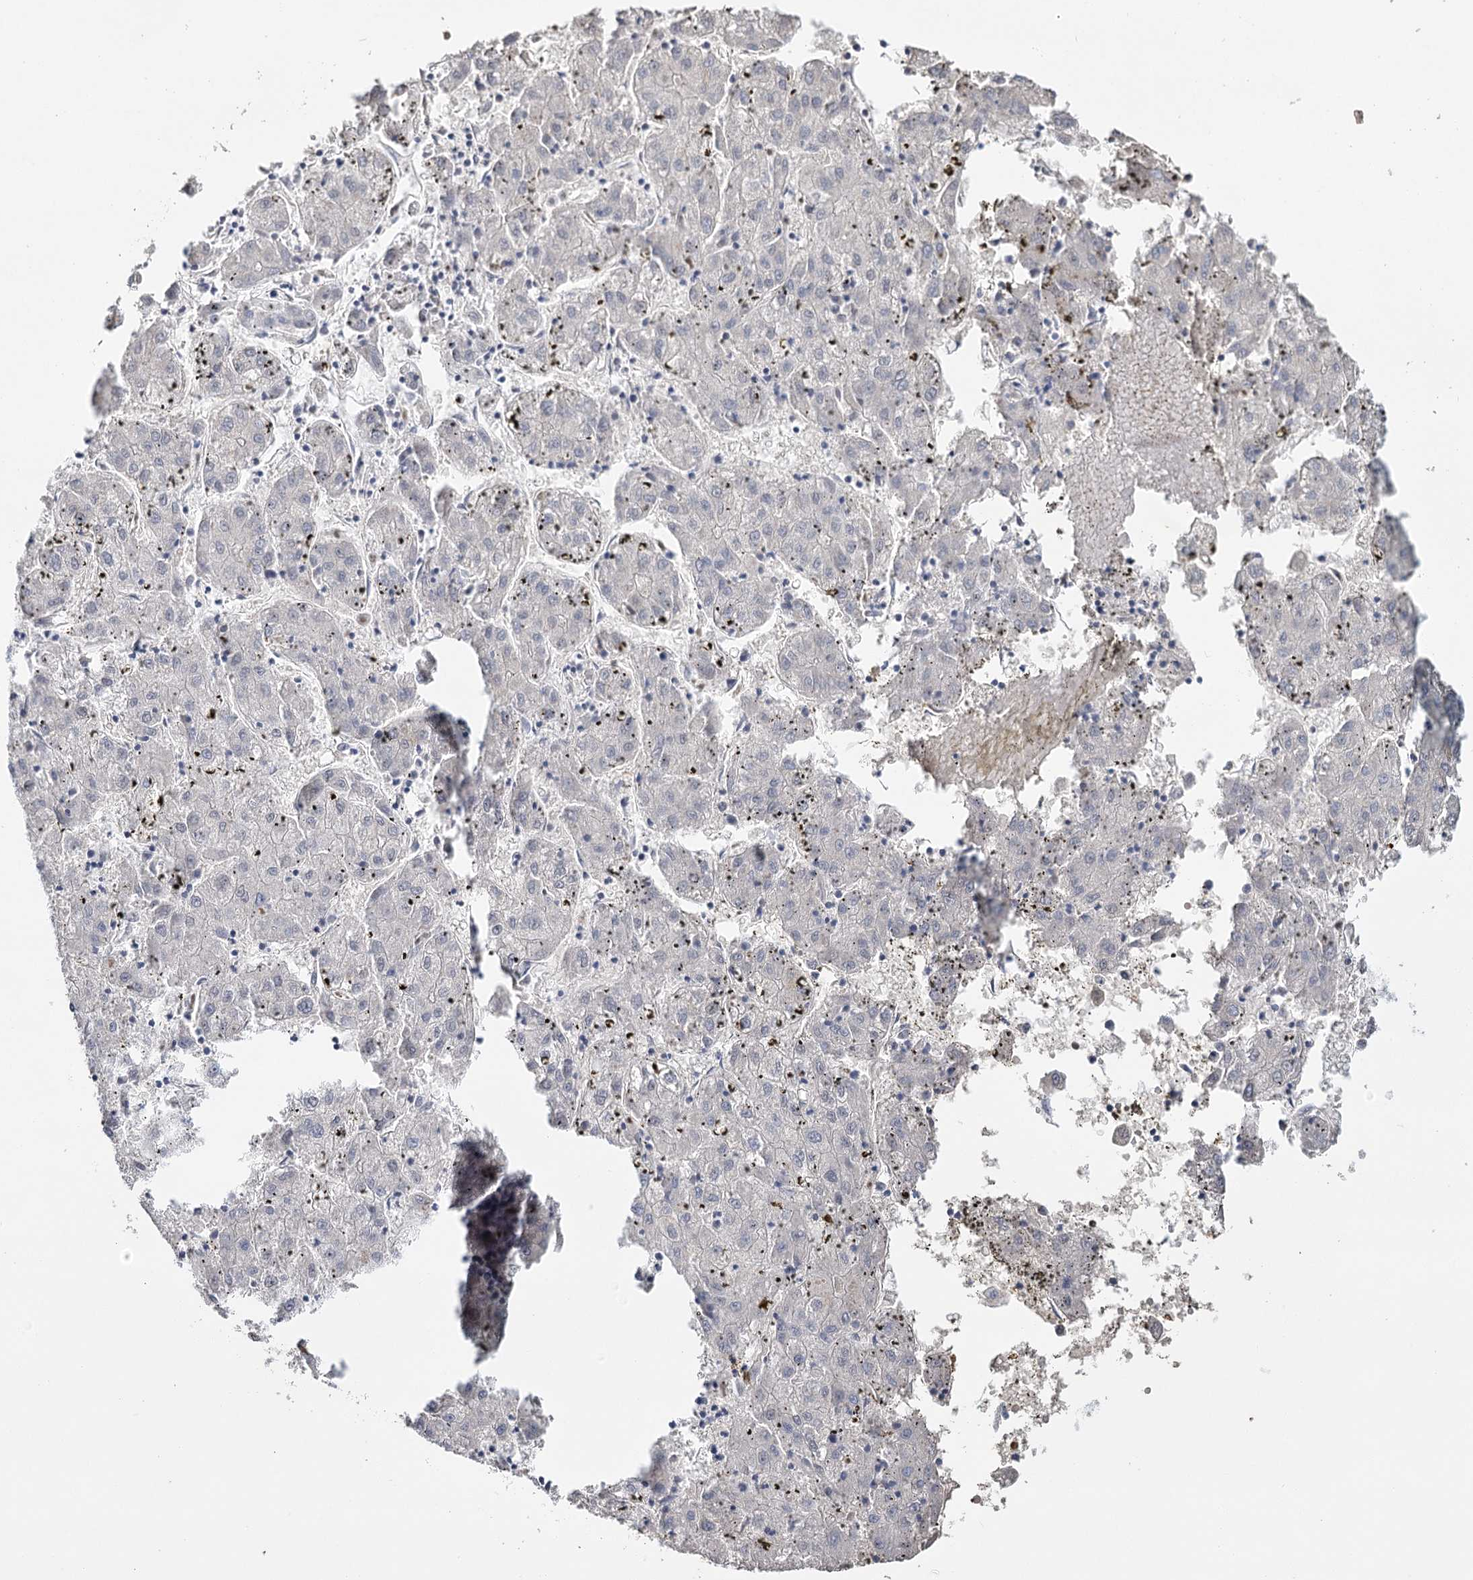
{"staining": {"intensity": "negative", "quantity": "none", "location": "none"}, "tissue": "liver cancer", "cell_type": "Tumor cells", "image_type": "cancer", "snomed": [{"axis": "morphology", "description": "Carcinoma, Hepatocellular, NOS"}, {"axis": "topography", "description": "Liver"}], "caption": "Immunohistochemical staining of human liver hepatocellular carcinoma reveals no significant staining in tumor cells.", "gene": "IGSF3", "patient": {"sex": "male", "age": 72}}